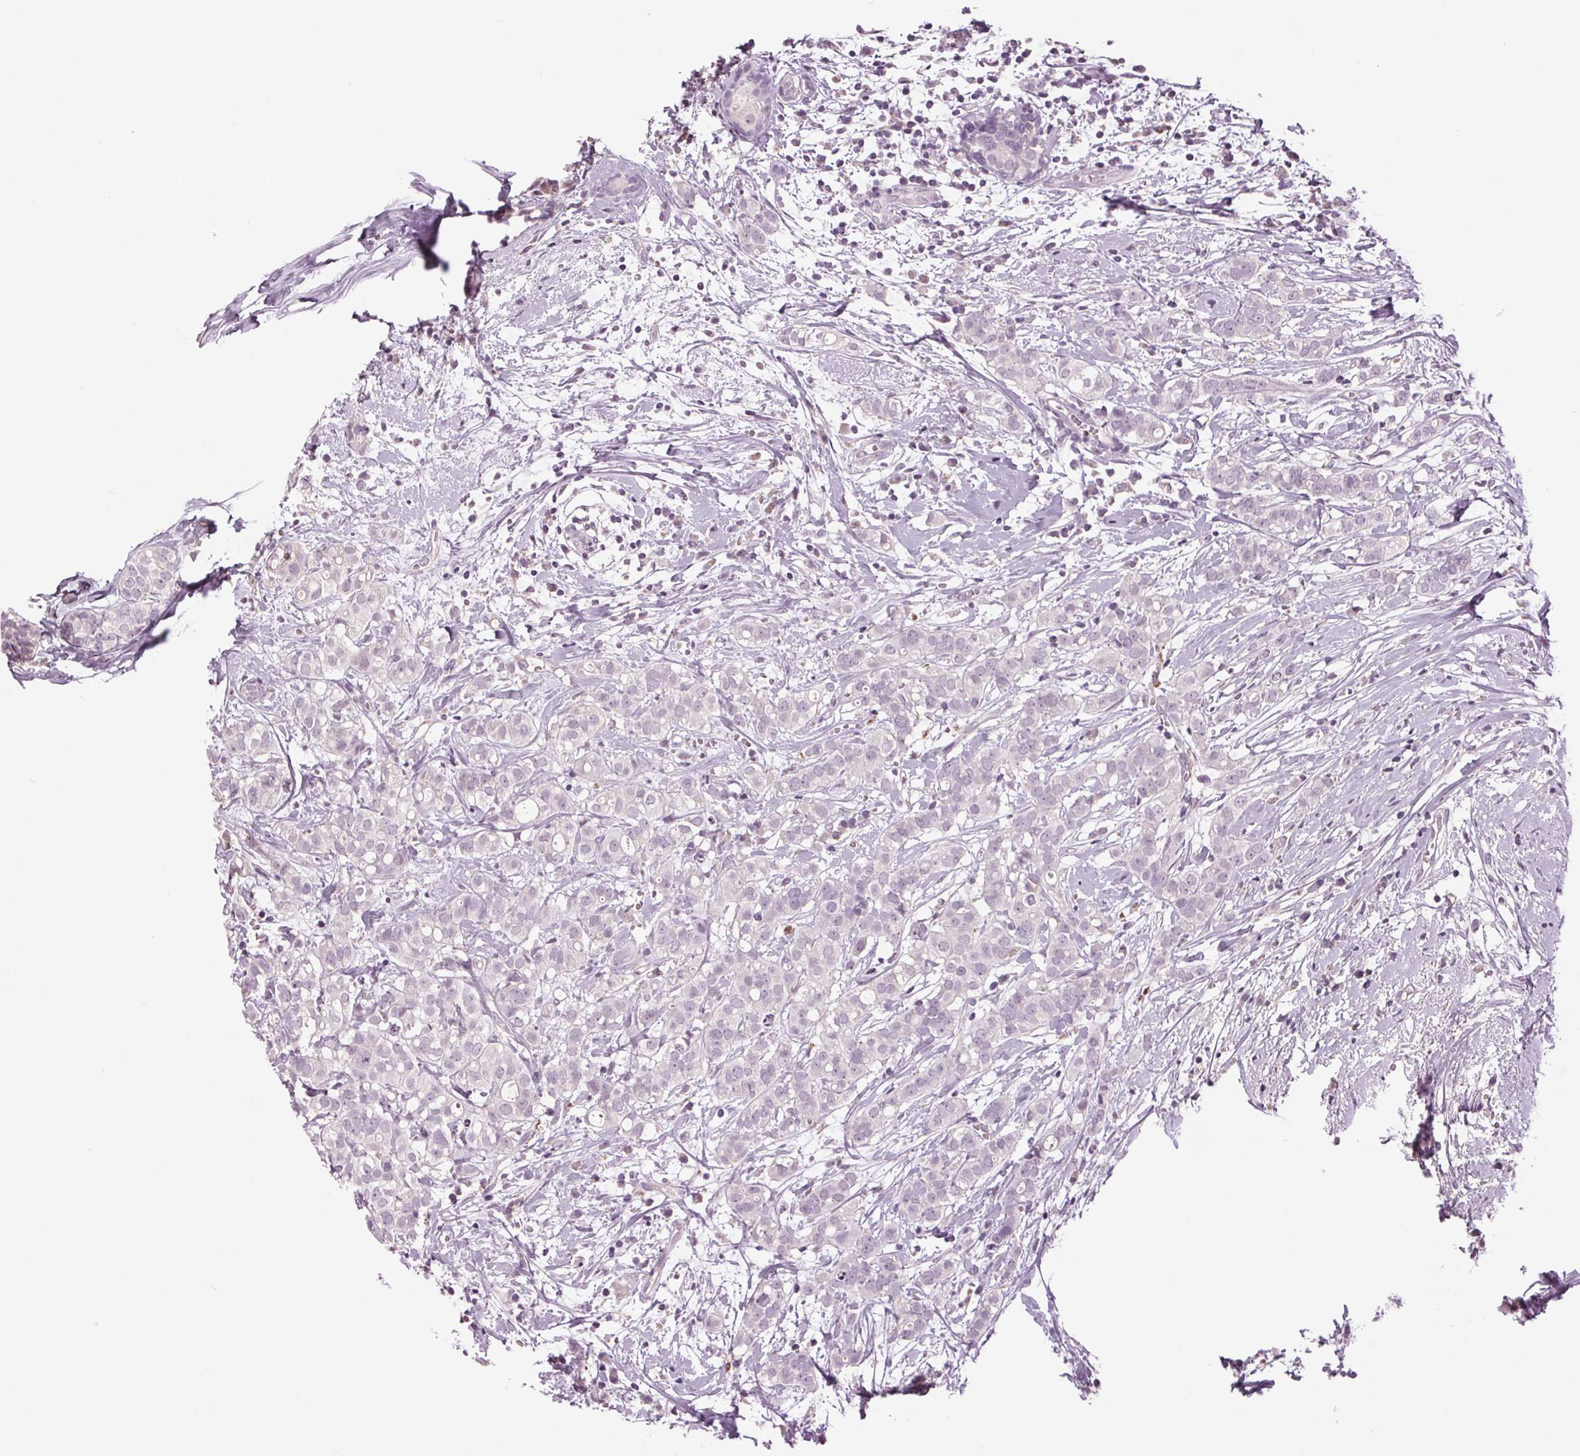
{"staining": {"intensity": "negative", "quantity": "none", "location": "none"}, "tissue": "breast cancer", "cell_type": "Tumor cells", "image_type": "cancer", "snomed": [{"axis": "morphology", "description": "Duct carcinoma"}, {"axis": "topography", "description": "Breast"}], "caption": "The photomicrograph reveals no staining of tumor cells in intraductal carcinoma (breast).", "gene": "DNAH12", "patient": {"sex": "female", "age": 40}}